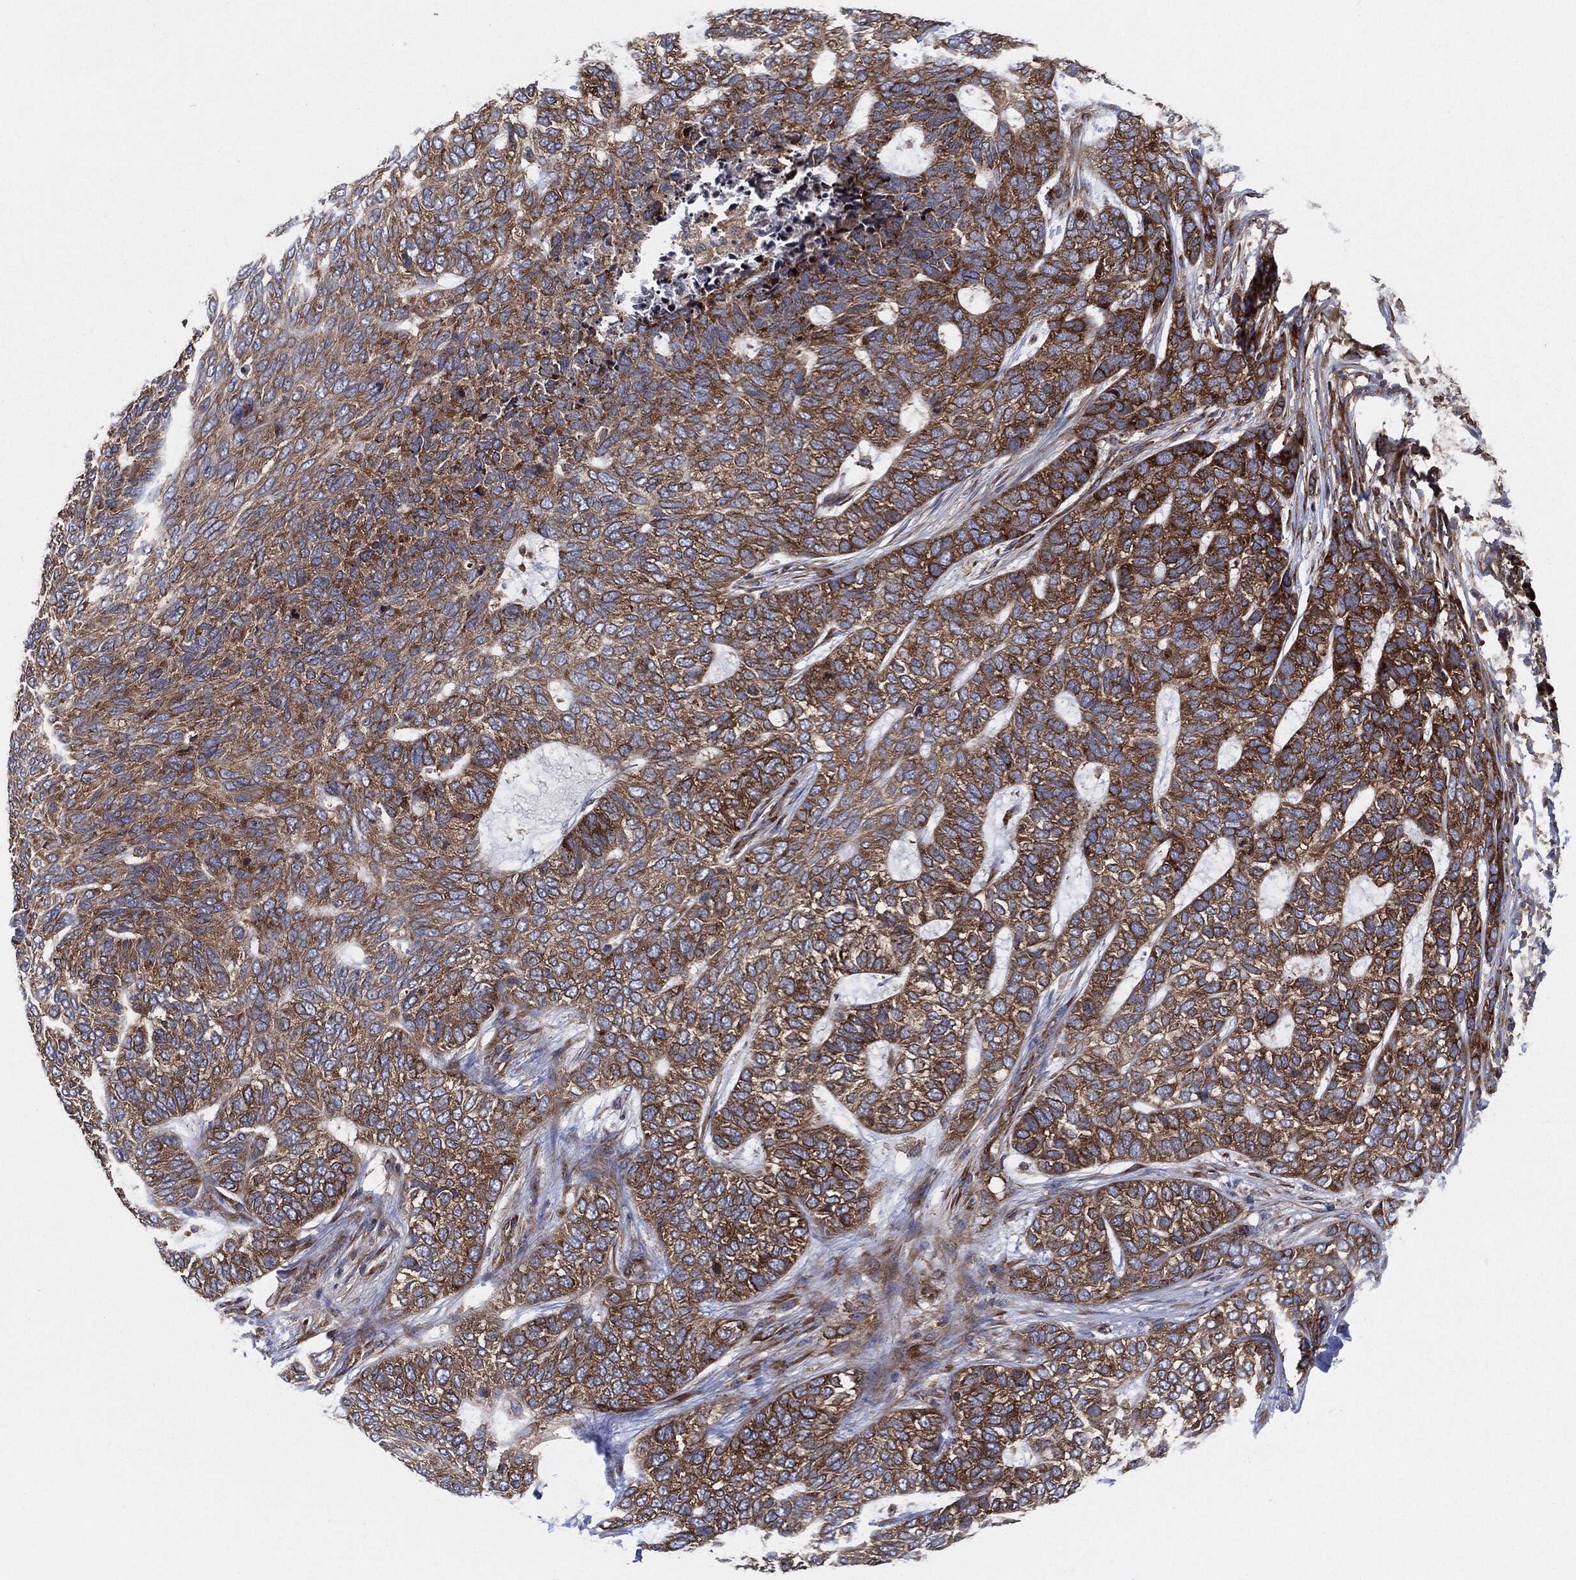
{"staining": {"intensity": "moderate", "quantity": ">75%", "location": "cytoplasmic/membranous"}, "tissue": "skin cancer", "cell_type": "Tumor cells", "image_type": "cancer", "snomed": [{"axis": "morphology", "description": "Basal cell carcinoma"}, {"axis": "topography", "description": "Skin"}], "caption": "This is a photomicrograph of IHC staining of basal cell carcinoma (skin), which shows moderate positivity in the cytoplasmic/membranous of tumor cells.", "gene": "EIF2S2", "patient": {"sex": "female", "age": 65}}